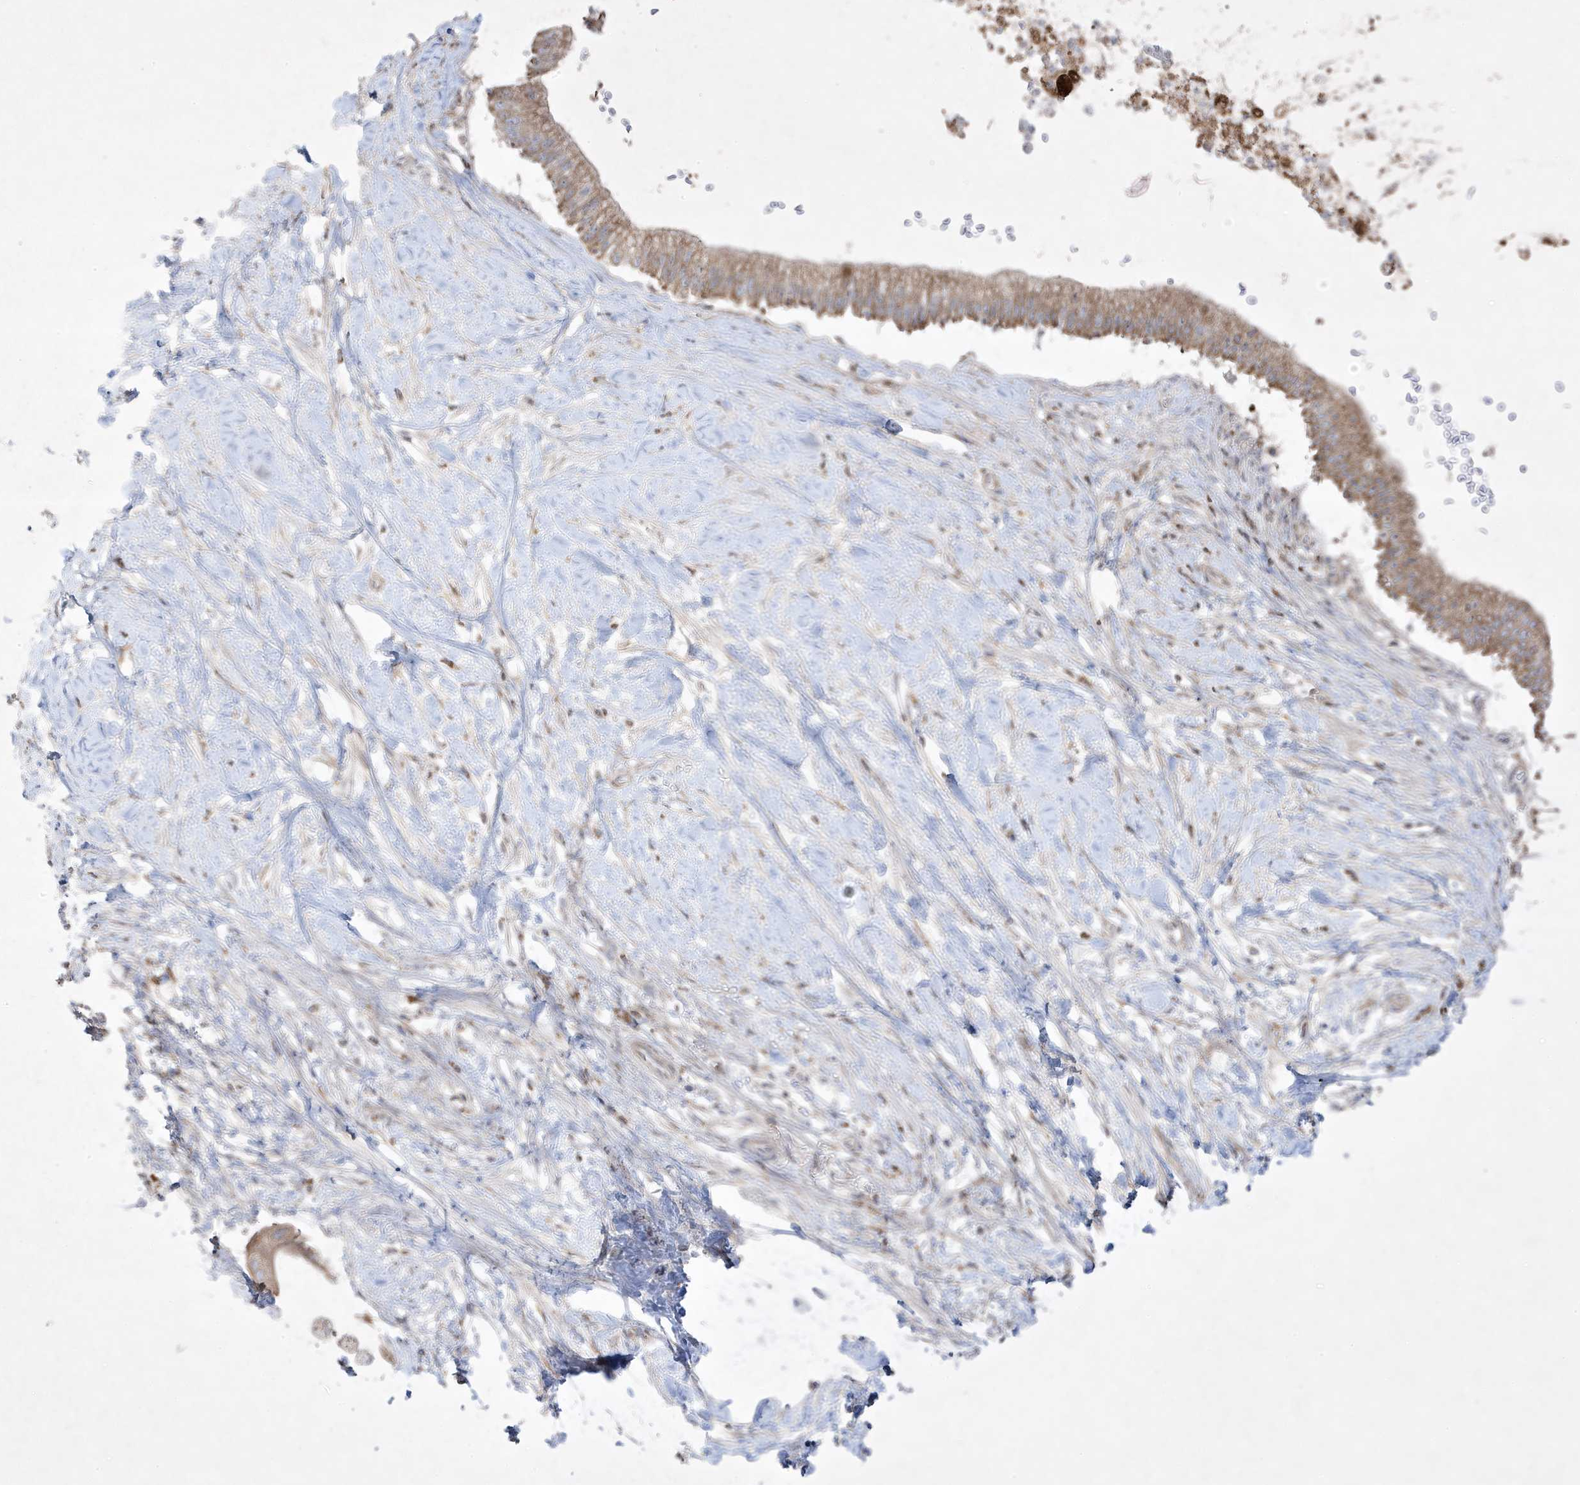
{"staining": {"intensity": "moderate", "quantity": ">75%", "location": "cytoplasmic/membranous"}, "tissue": "pancreatic cancer", "cell_type": "Tumor cells", "image_type": "cancer", "snomed": [{"axis": "morphology", "description": "Adenocarcinoma, NOS"}, {"axis": "topography", "description": "Pancreas"}], "caption": "Brown immunohistochemical staining in human pancreatic cancer (adenocarcinoma) displays moderate cytoplasmic/membranous staining in about >75% of tumor cells.", "gene": "ADAMTSL3", "patient": {"sex": "male", "age": 68}}